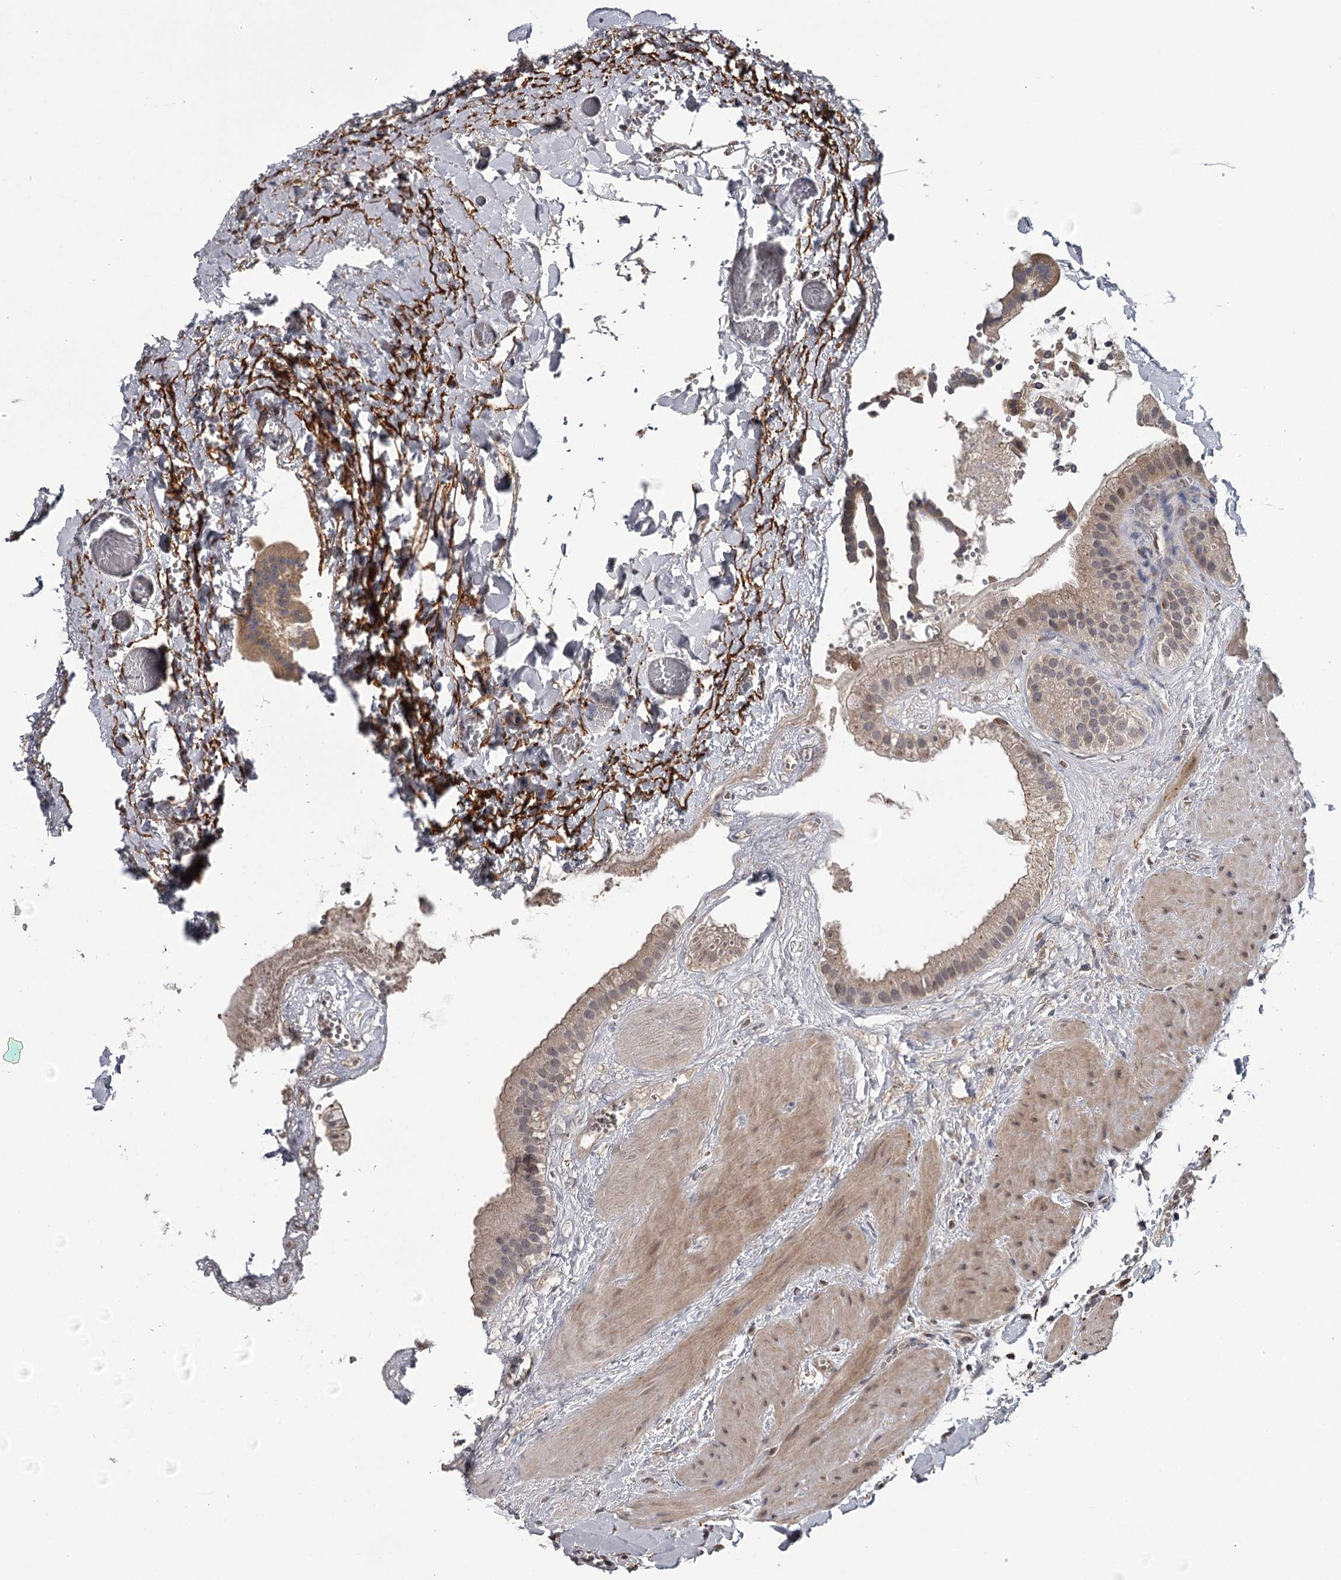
{"staining": {"intensity": "weak", "quantity": ">75%", "location": "cytoplasmic/membranous"}, "tissue": "gallbladder", "cell_type": "Glandular cells", "image_type": "normal", "snomed": [{"axis": "morphology", "description": "Normal tissue, NOS"}, {"axis": "topography", "description": "Gallbladder"}], "caption": "DAB immunohistochemical staining of benign human gallbladder exhibits weak cytoplasmic/membranous protein expression in about >75% of glandular cells.", "gene": "CWF19L2", "patient": {"sex": "male", "age": 55}}